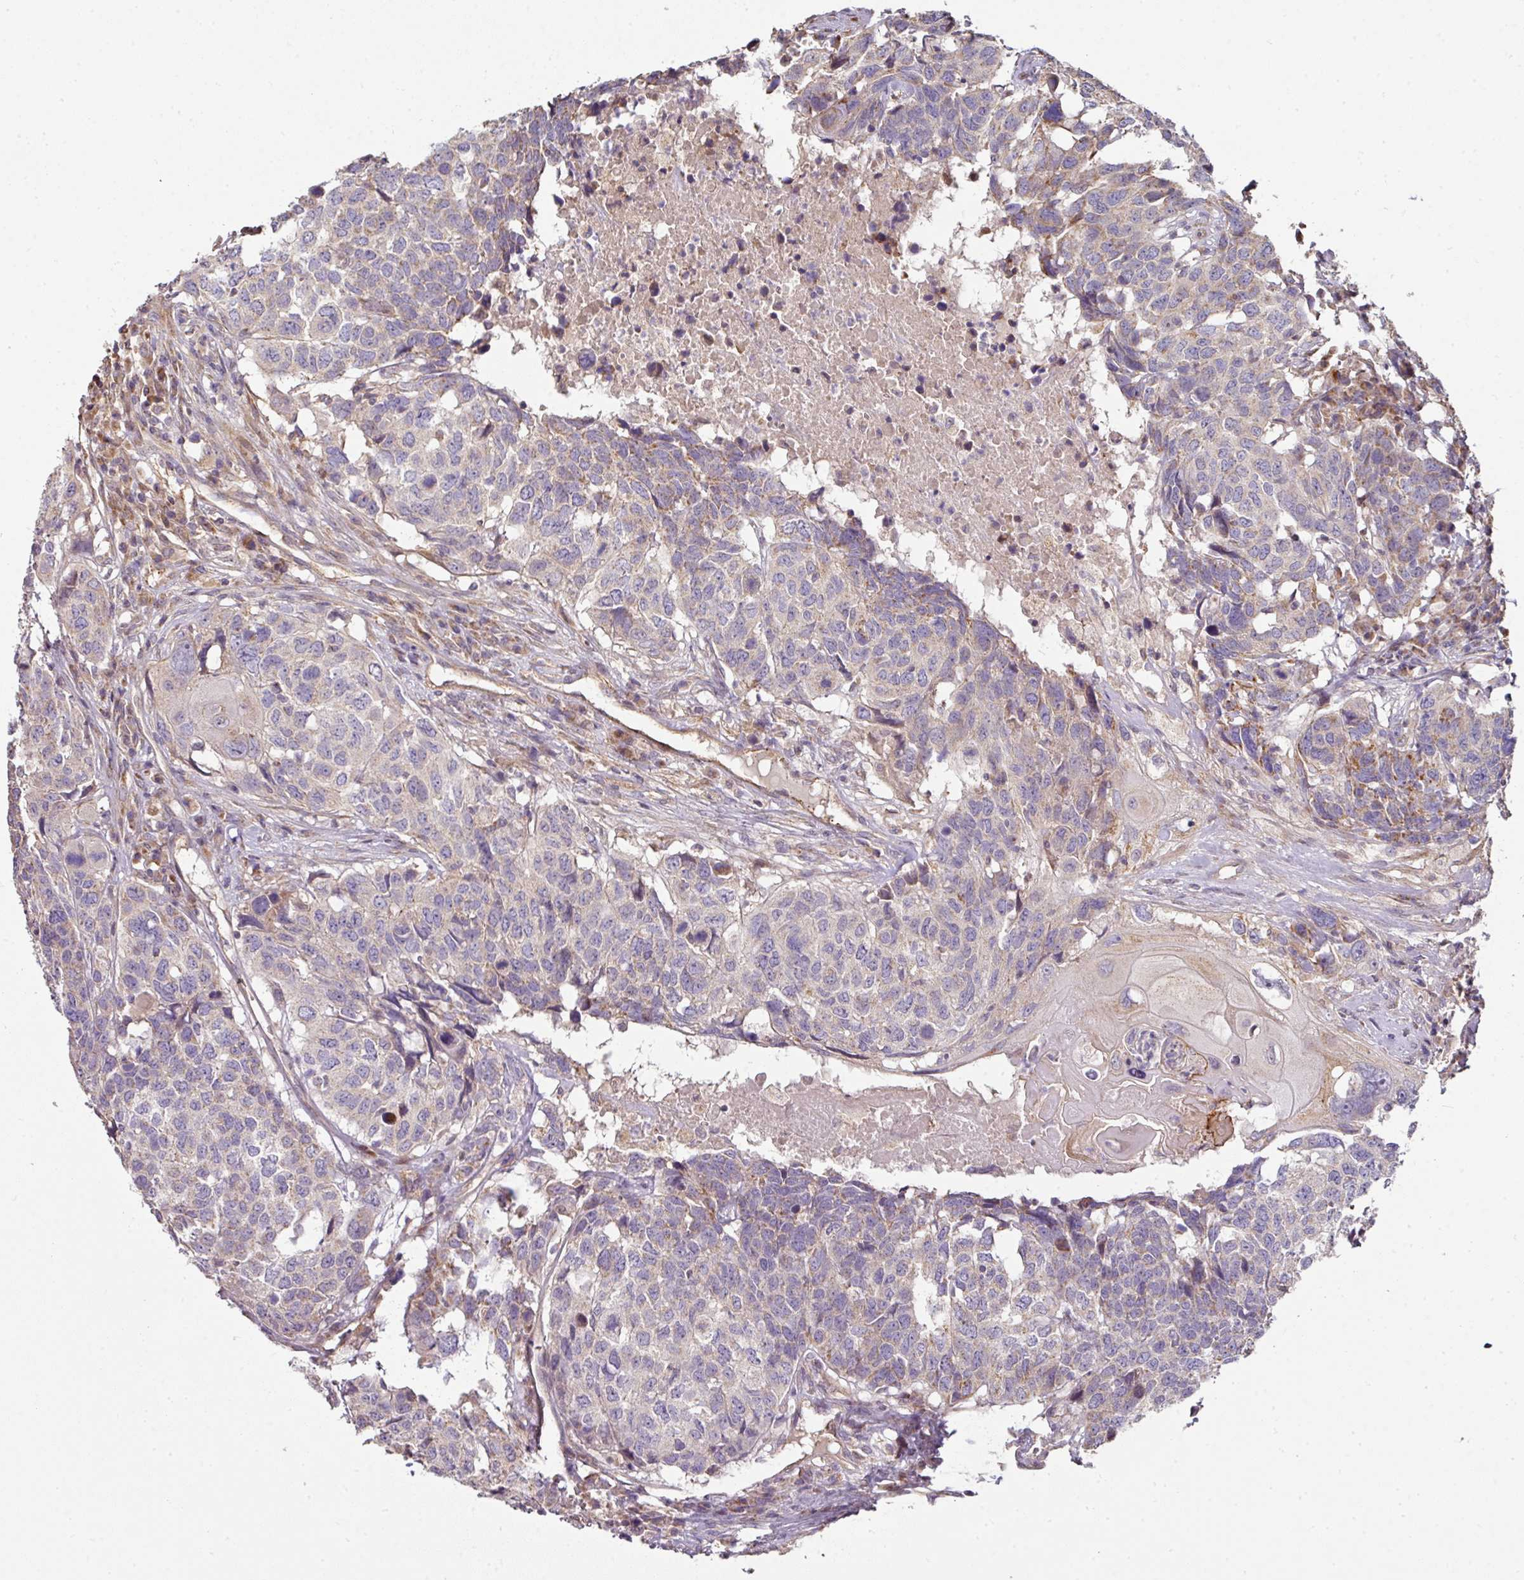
{"staining": {"intensity": "moderate", "quantity": "<25%", "location": "cytoplasmic/membranous"}, "tissue": "head and neck cancer", "cell_type": "Tumor cells", "image_type": "cancer", "snomed": [{"axis": "morphology", "description": "Squamous cell carcinoma, NOS"}, {"axis": "topography", "description": "Head-Neck"}], "caption": "Tumor cells reveal moderate cytoplasmic/membranous staining in about <25% of cells in head and neck cancer.", "gene": "STK35", "patient": {"sex": "male", "age": 66}}